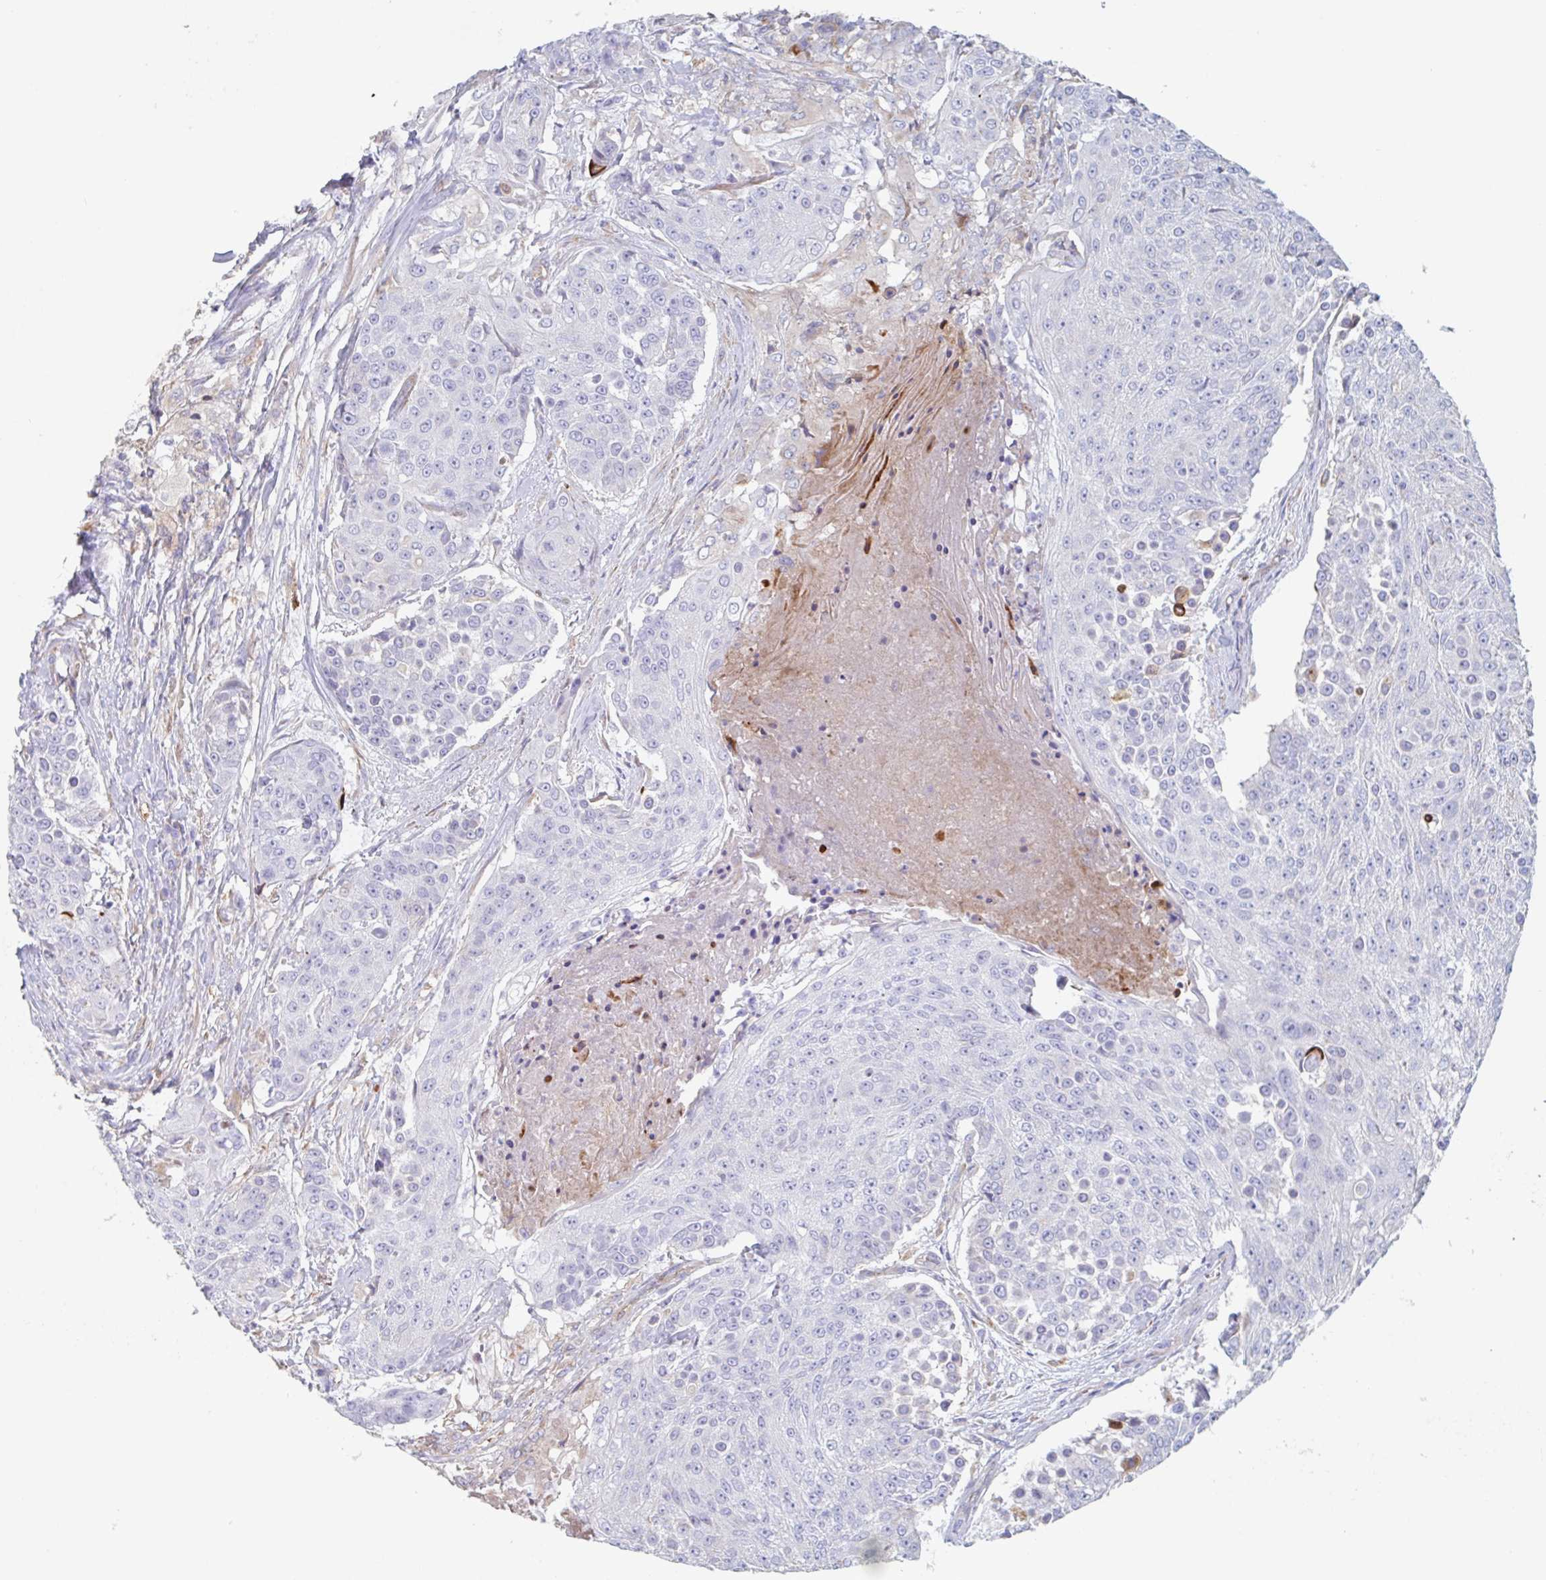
{"staining": {"intensity": "negative", "quantity": "none", "location": "none"}, "tissue": "urothelial cancer", "cell_type": "Tumor cells", "image_type": "cancer", "snomed": [{"axis": "morphology", "description": "Urothelial carcinoma, High grade"}, {"axis": "topography", "description": "Urinary bladder"}], "caption": "The IHC photomicrograph has no significant staining in tumor cells of urothelial cancer tissue.", "gene": "MANBA", "patient": {"sex": "female", "age": 63}}